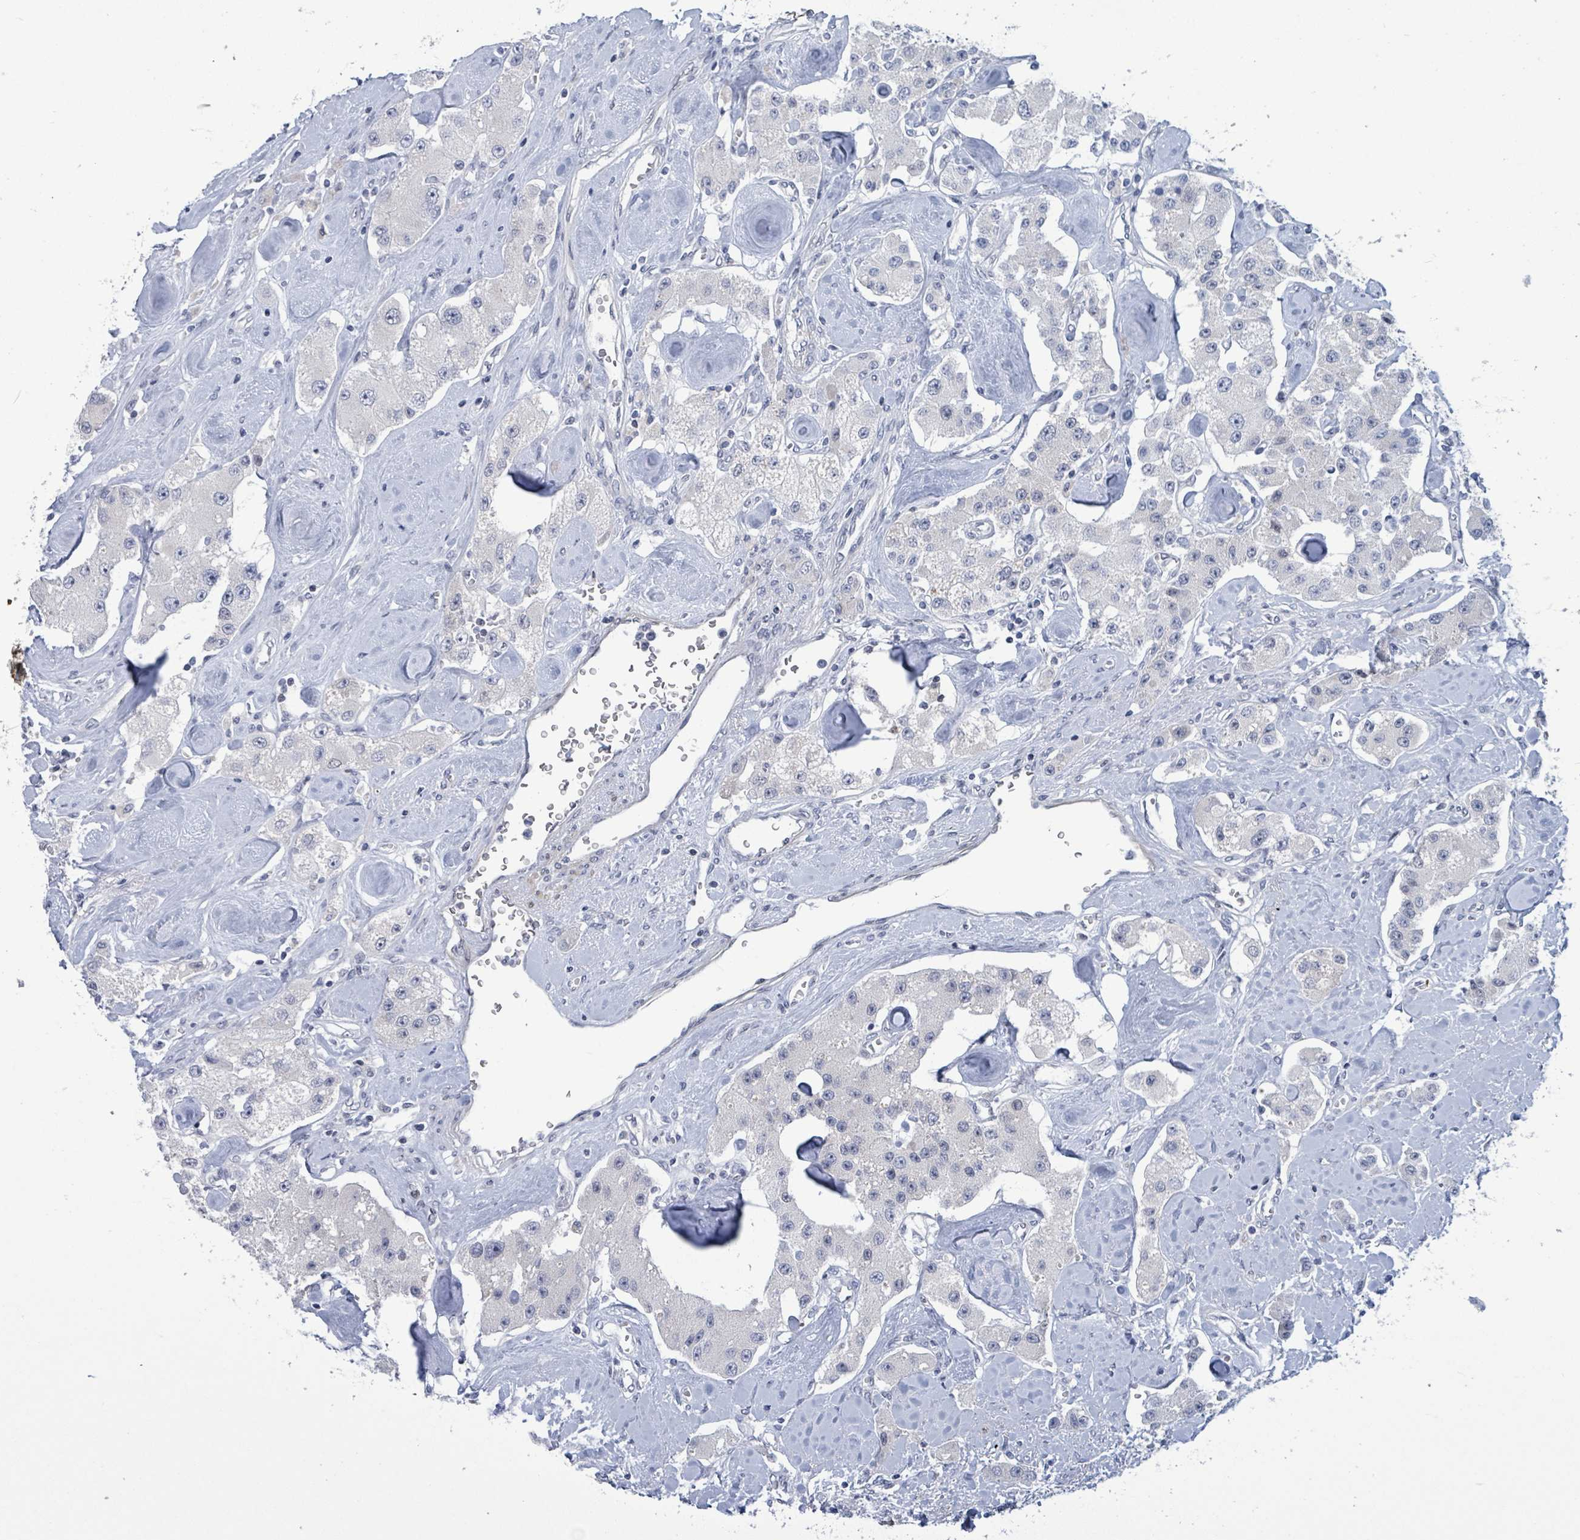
{"staining": {"intensity": "negative", "quantity": "none", "location": "none"}, "tissue": "carcinoid", "cell_type": "Tumor cells", "image_type": "cancer", "snomed": [{"axis": "morphology", "description": "Carcinoid, malignant, NOS"}, {"axis": "topography", "description": "Pancreas"}], "caption": "Image shows no protein positivity in tumor cells of carcinoid tissue.", "gene": "NTN3", "patient": {"sex": "male", "age": 41}}